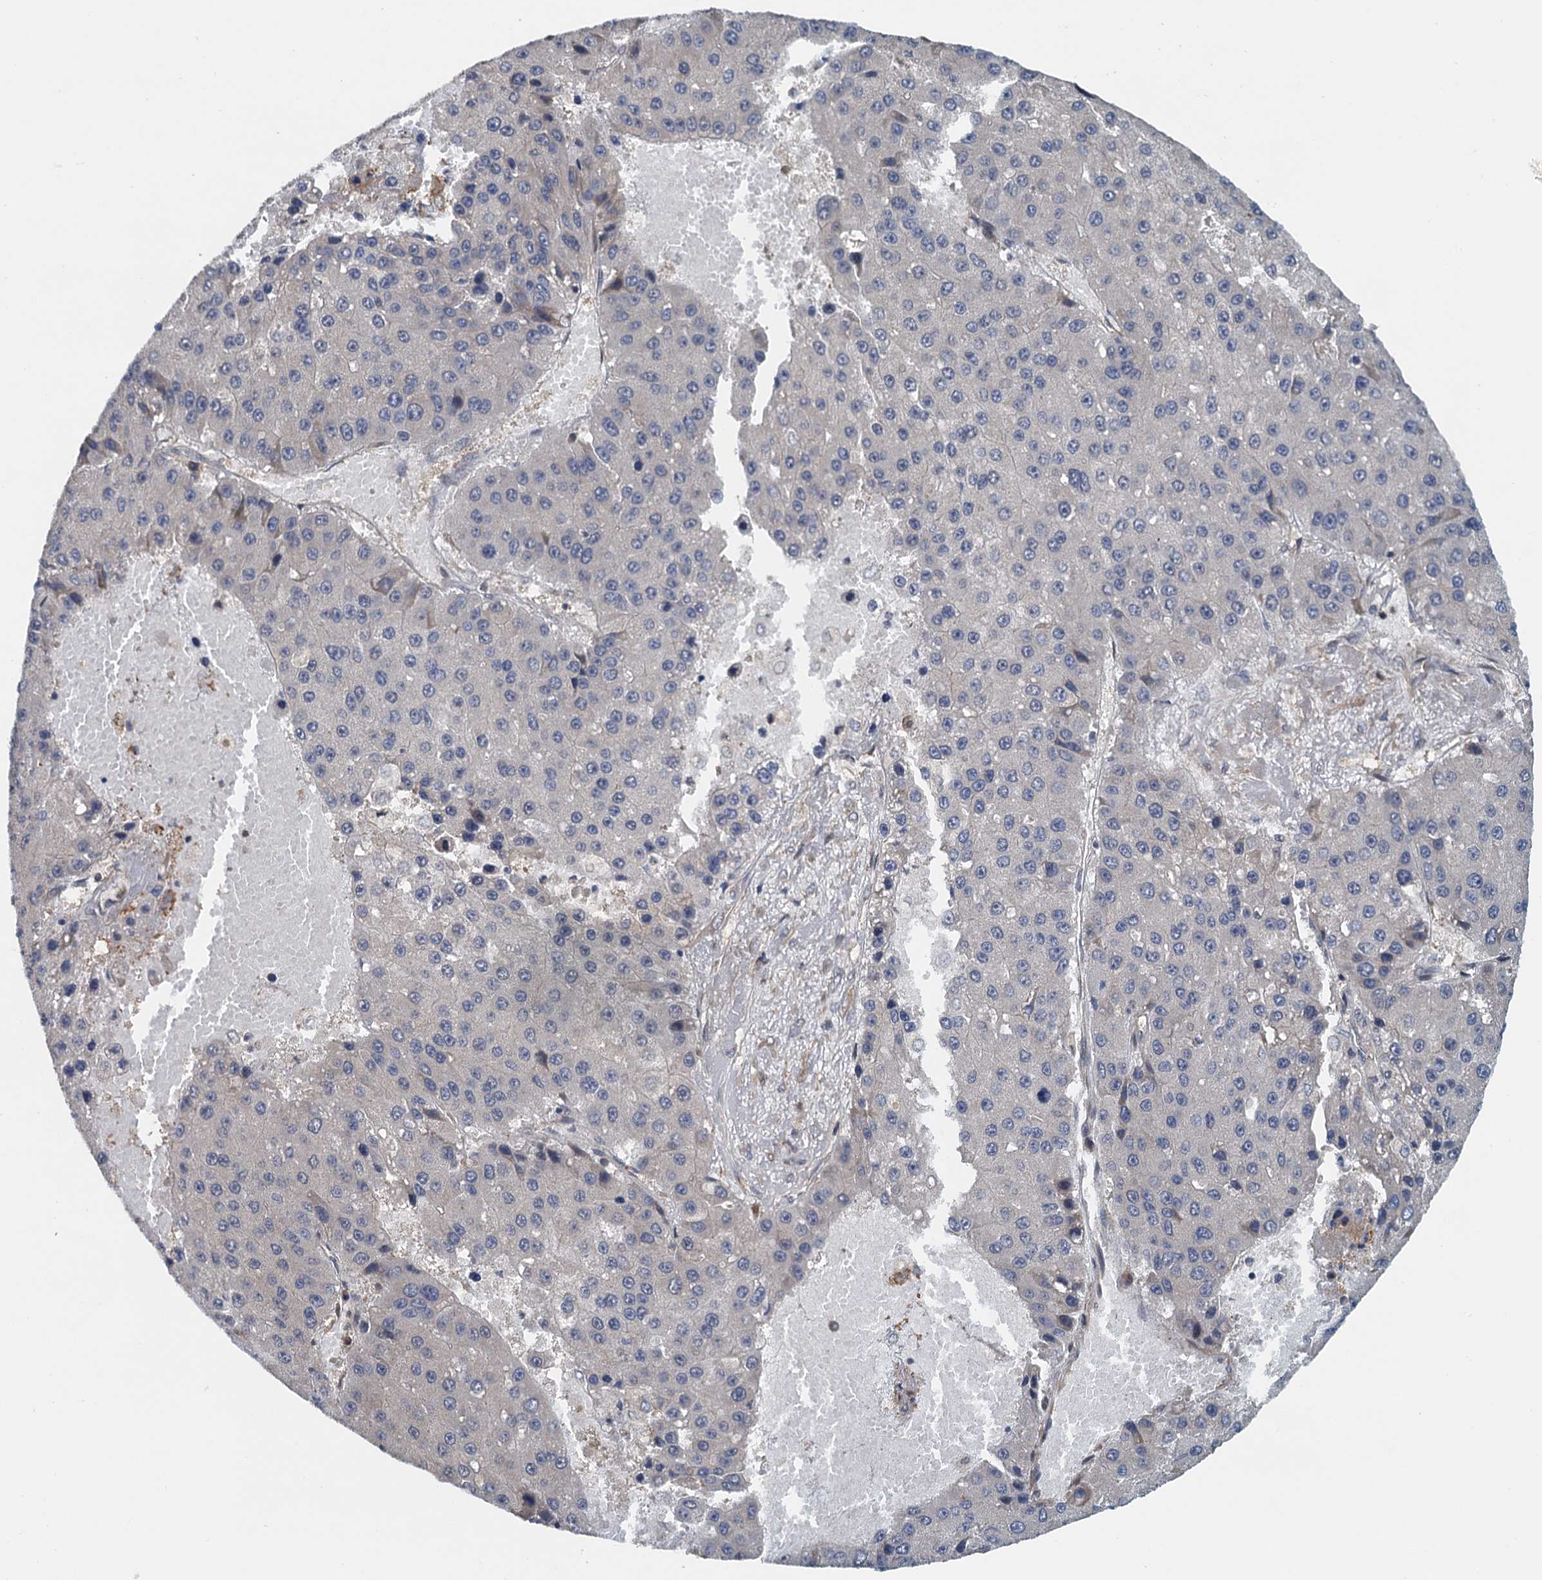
{"staining": {"intensity": "negative", "quantity": "none", "location": "none"}, "tissue": "liver cancer", "cell_type": "Tumor cells", "image_type": "cancer", "snomed": [{"axis": "morphology", "description": "Carcinoma, Hepatocellular, NOS"}, {"axis": "topography", "description": "Liver"}], "caption": "Micrograph shows no protein staining in tumor cells of hepatocellular carcinoma (liver) tissue. (Brightfield microscopy of DAB IHC at high magnification).", "gene": "MEAK7", "patient": {"sex": "female", "age": 73}}